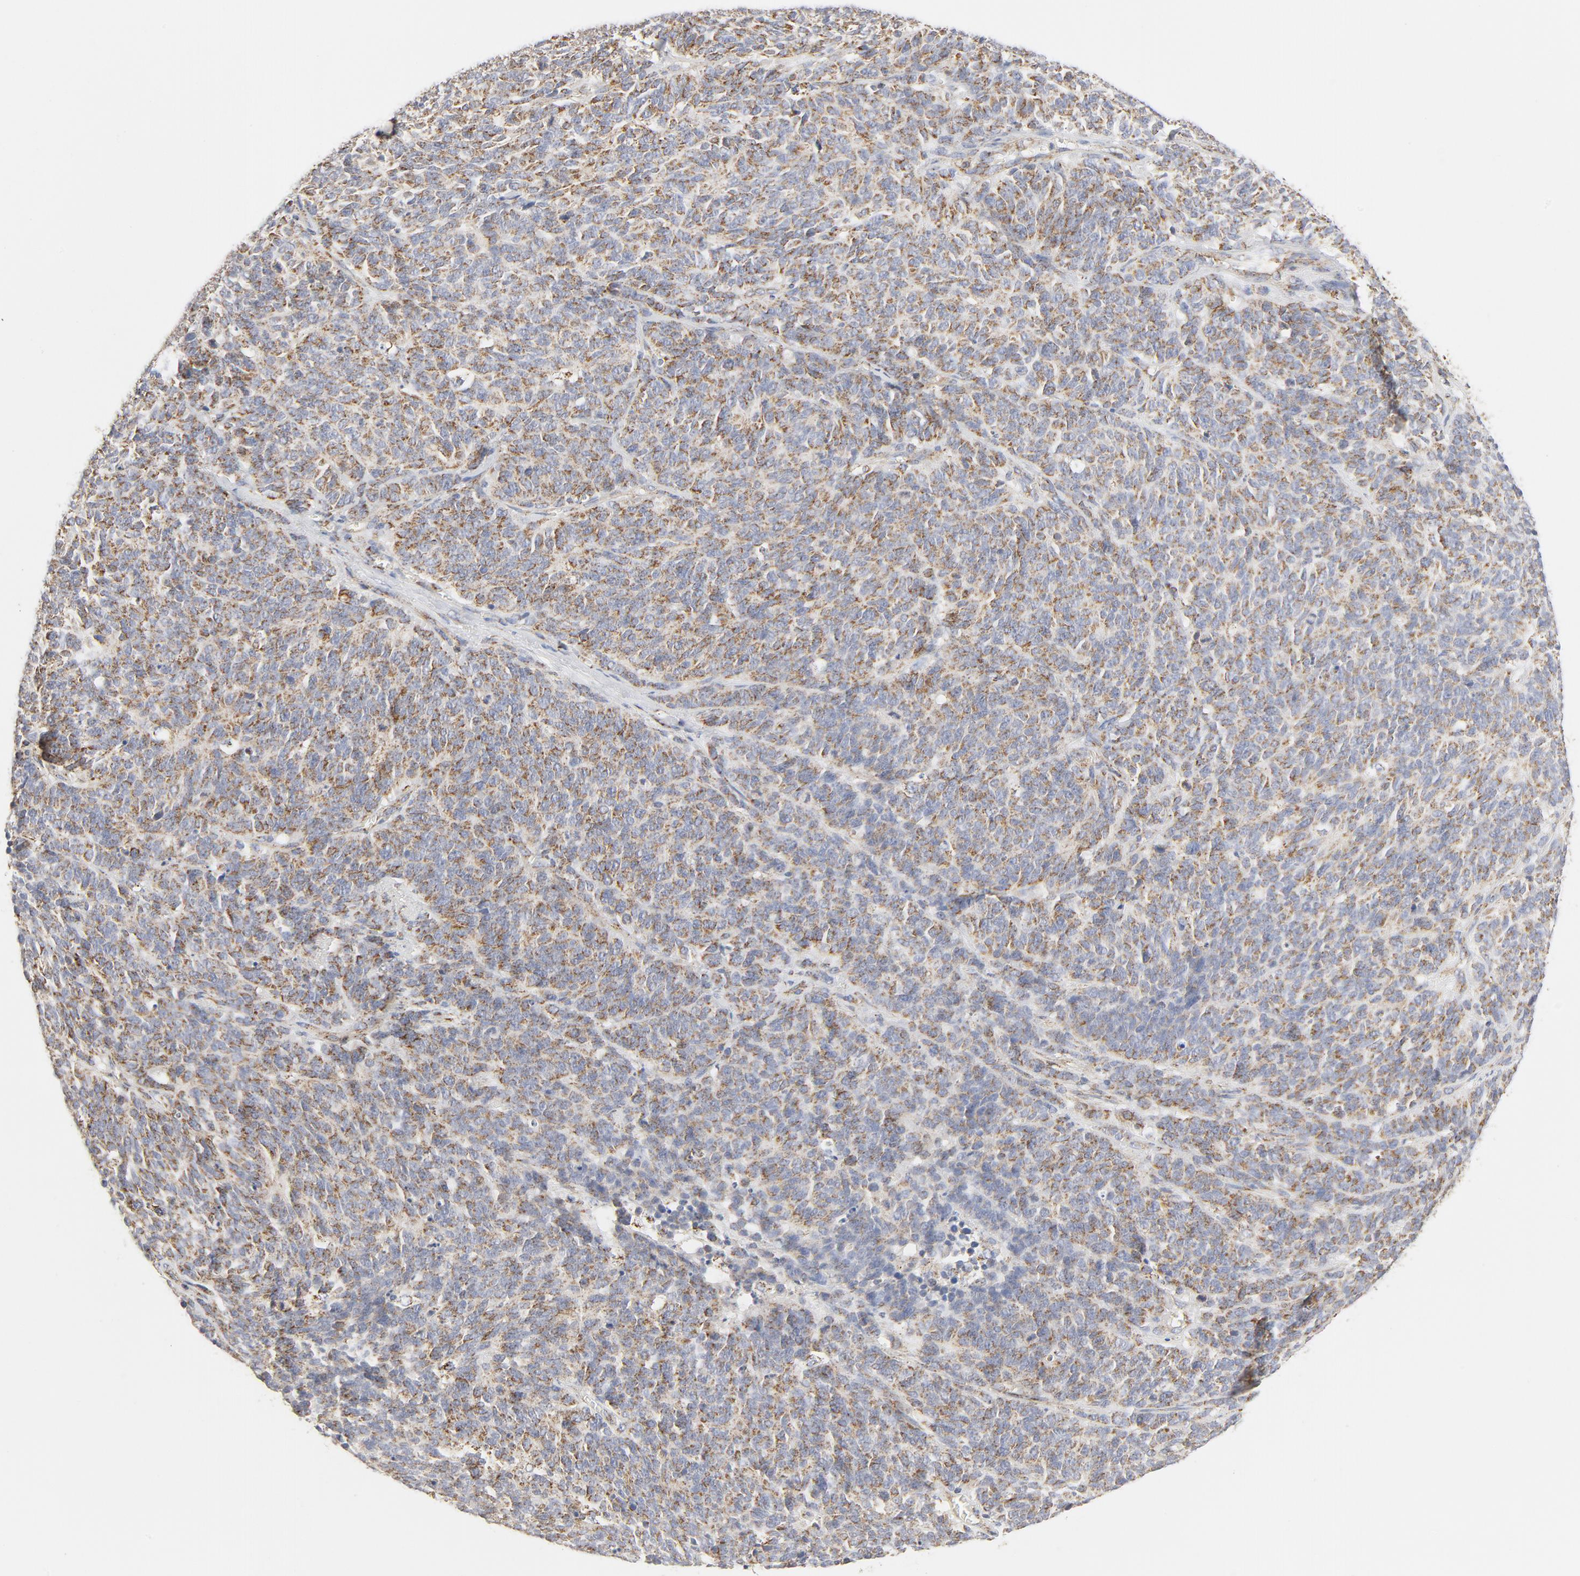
{"staining": {"intensity": "weak", "quantity": ">75%", "location": "cytoplasmic/membranous"}, "tissue": "lung cancer", "cell_type": "Tumor cells", "image_type": "cancer", "snomed": [{"axis": "morphology", "description": "Neoplasm, malignant, NOS"}, {"axis": "topography", "description": "Lung"}], "caption": "Protein expression analysis of malignant neoplasm (lung) exhibits weak cytoplasmic/membranous positivity in approximately >75% of tumor cells.", "gene": "PCNX4", "patient": {"sex": "female", "age": 58}}